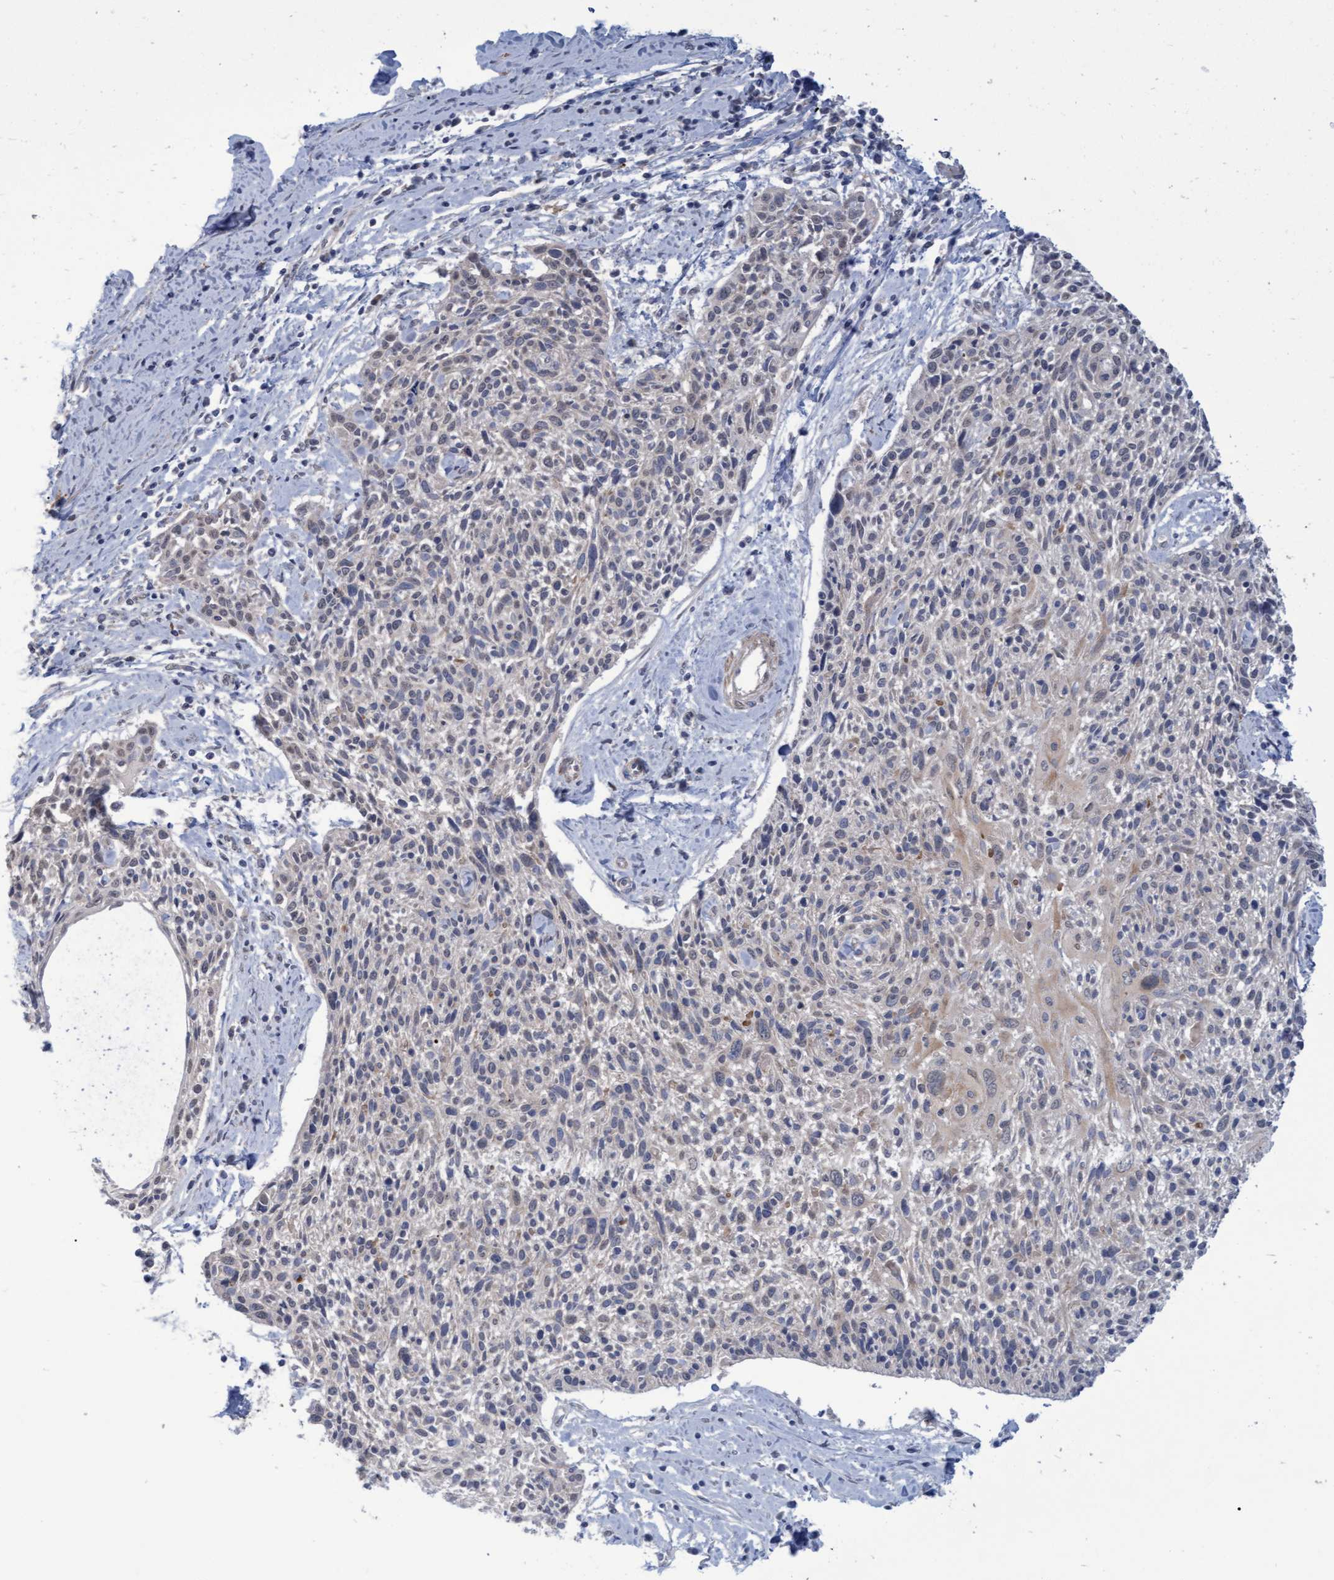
{"staining": {"intensity": "negative", "quantity": "none", "location": "none"}, "tissue": "cervical cancer", "cell_type": "Tumor cells", "image_type": "cancer", "snomed": [{"axis": "morphology", "description": "Squamous cell carcinoma, NOS"}, {"axis": "topography", "description": "Cervix"}], "caption": "Immunohistochemical staining of human cervical cancer reveals no significant staining in tumor cells. The staining was performed using DAB to visualize the protein expression in brown, while the nuclei were stained in blue with hematoxylin (Magnification: 20x).", "gene": "NAA15", "patient": {"sex": "female", "age": 51}}